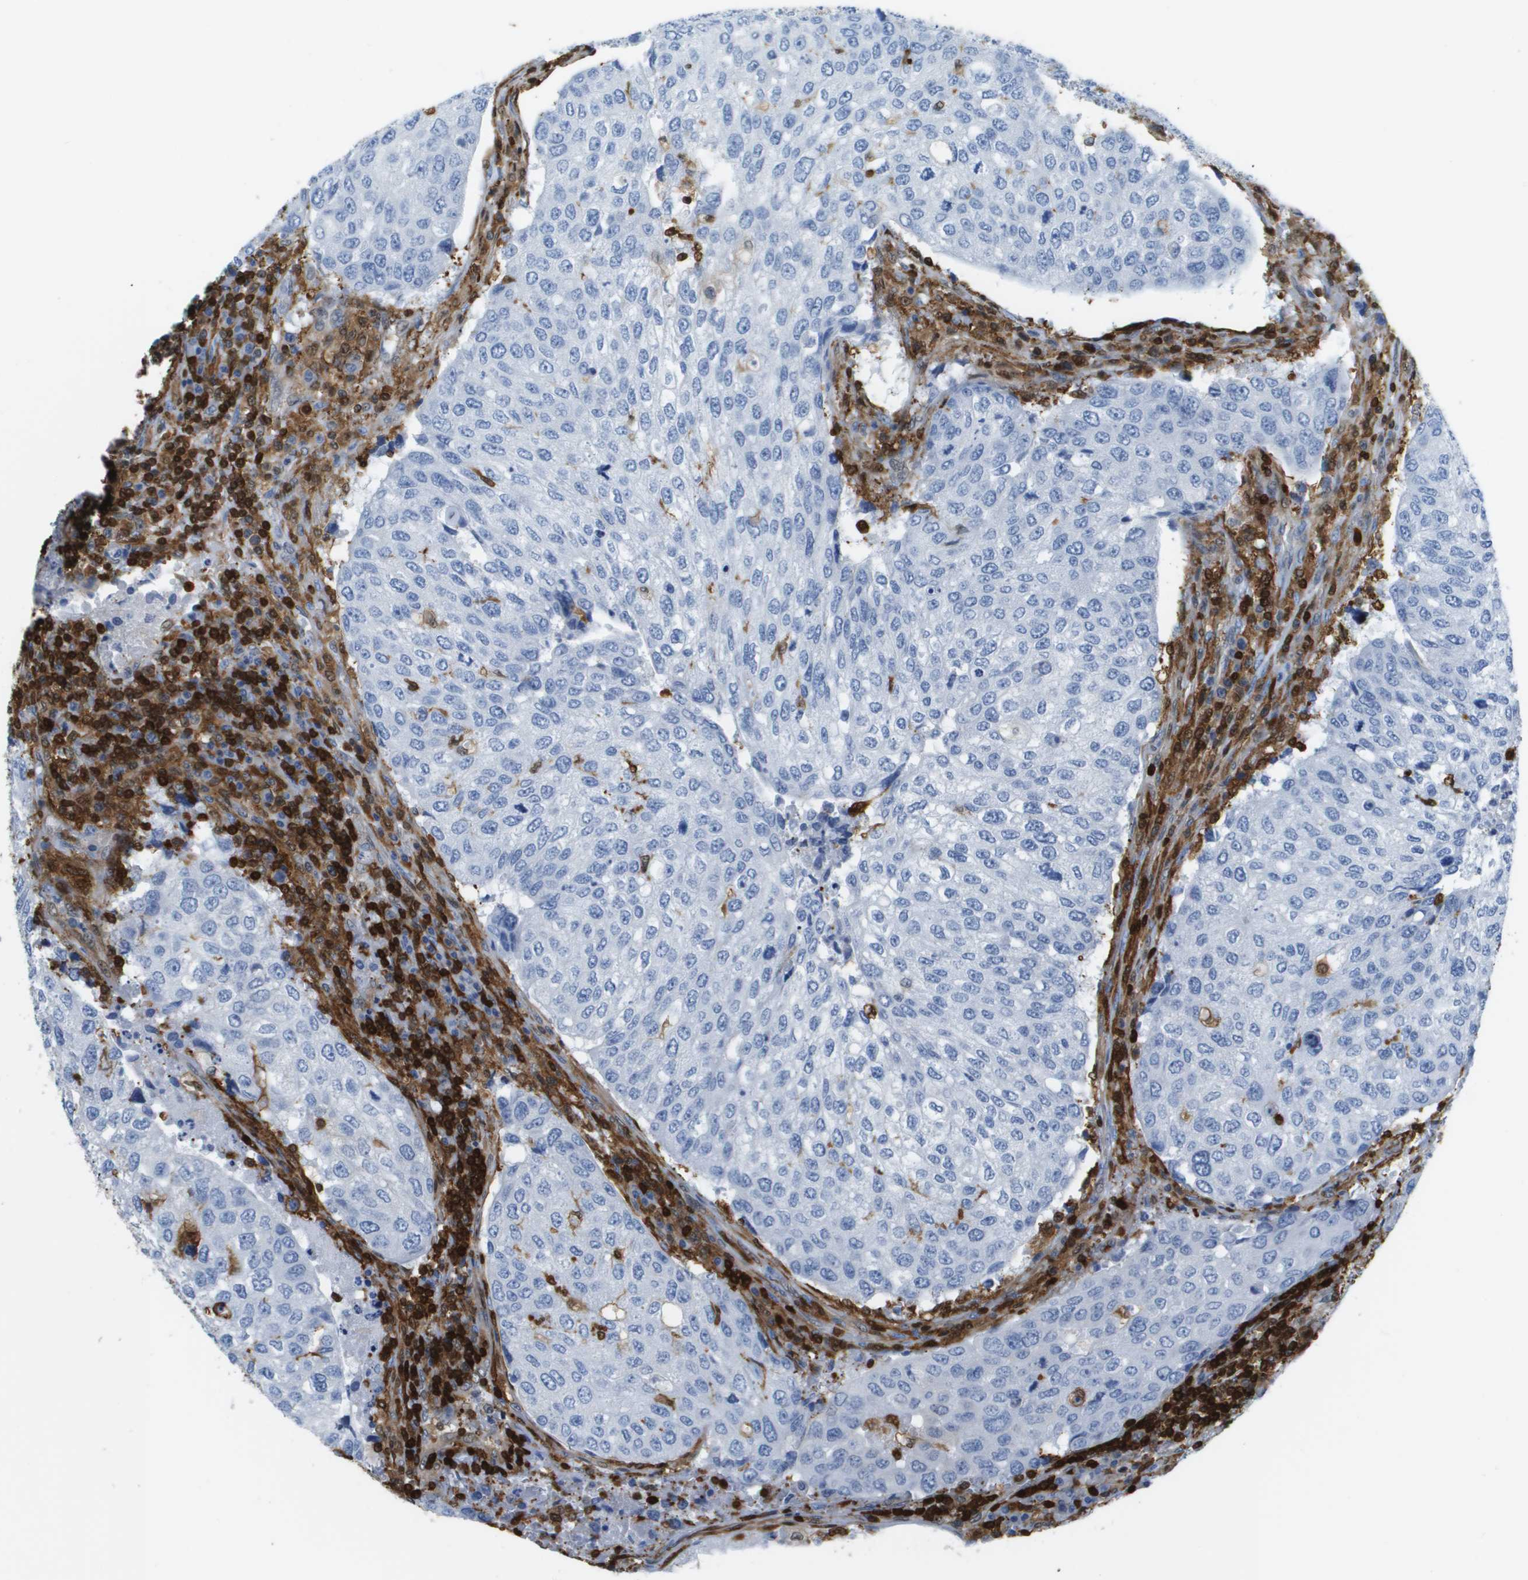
{"staining": {"intensity": "negative", "quantity": "none", "location": "none"}, "tissue": "urothelial cancer", "cell_type": "Tumor cells", "image_type": "cancer", "snomed": [{"axis": "morphology", "description": "Urothelial carcinoma, High grade"}, {"axis": "topography", "description": "Lymph node"}, {"axis": "topography", "description": "Urinary bladder"}], "caption": "A histopathology image of urothelial cancer stained for a protein reveals no brown staining in tumor cells.", "gene": "DOCK5", "patient": {"sex": "male", "age": 51}}